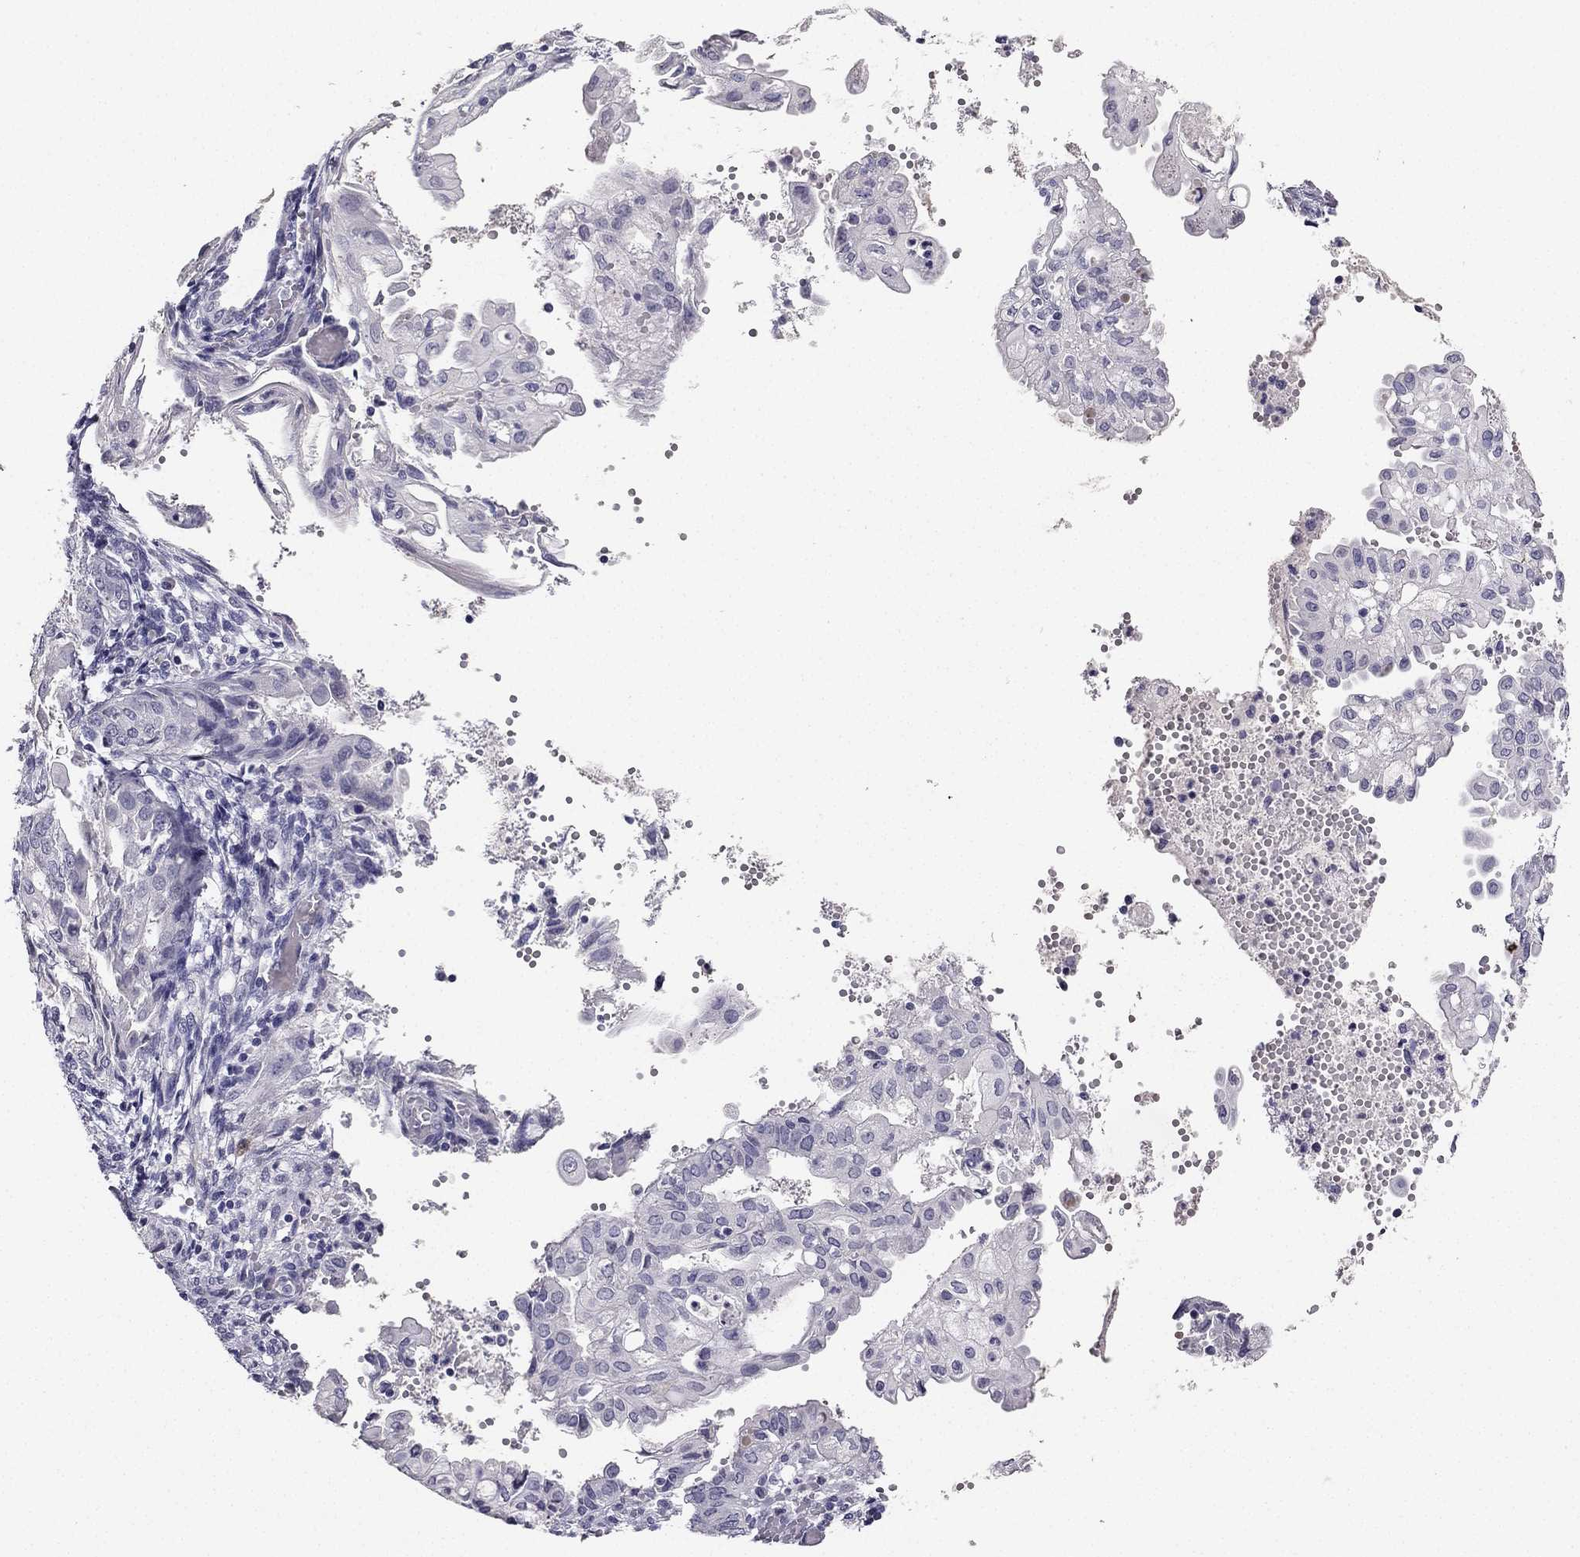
{"staining": {"intensity": "negative", "quantity": "none", "location": "none"}, "tissue": "endometrial cancer", "cell_type": "Tumor cells", "image_type": "cancer", "snomed": [{"axis": "morphology", "description": "Adenocarcinoma, NOS"}, {"axis": "topography", "description": "Endometrium"}], "caption": "DAB immunohistochemical staining of adenocarcinoma (endometrial) displays no significant positivity in tumor cells. Nuclei are stained in blue.", "gene": "CALB2", "patient": {"sex": "female", "age": 68}}